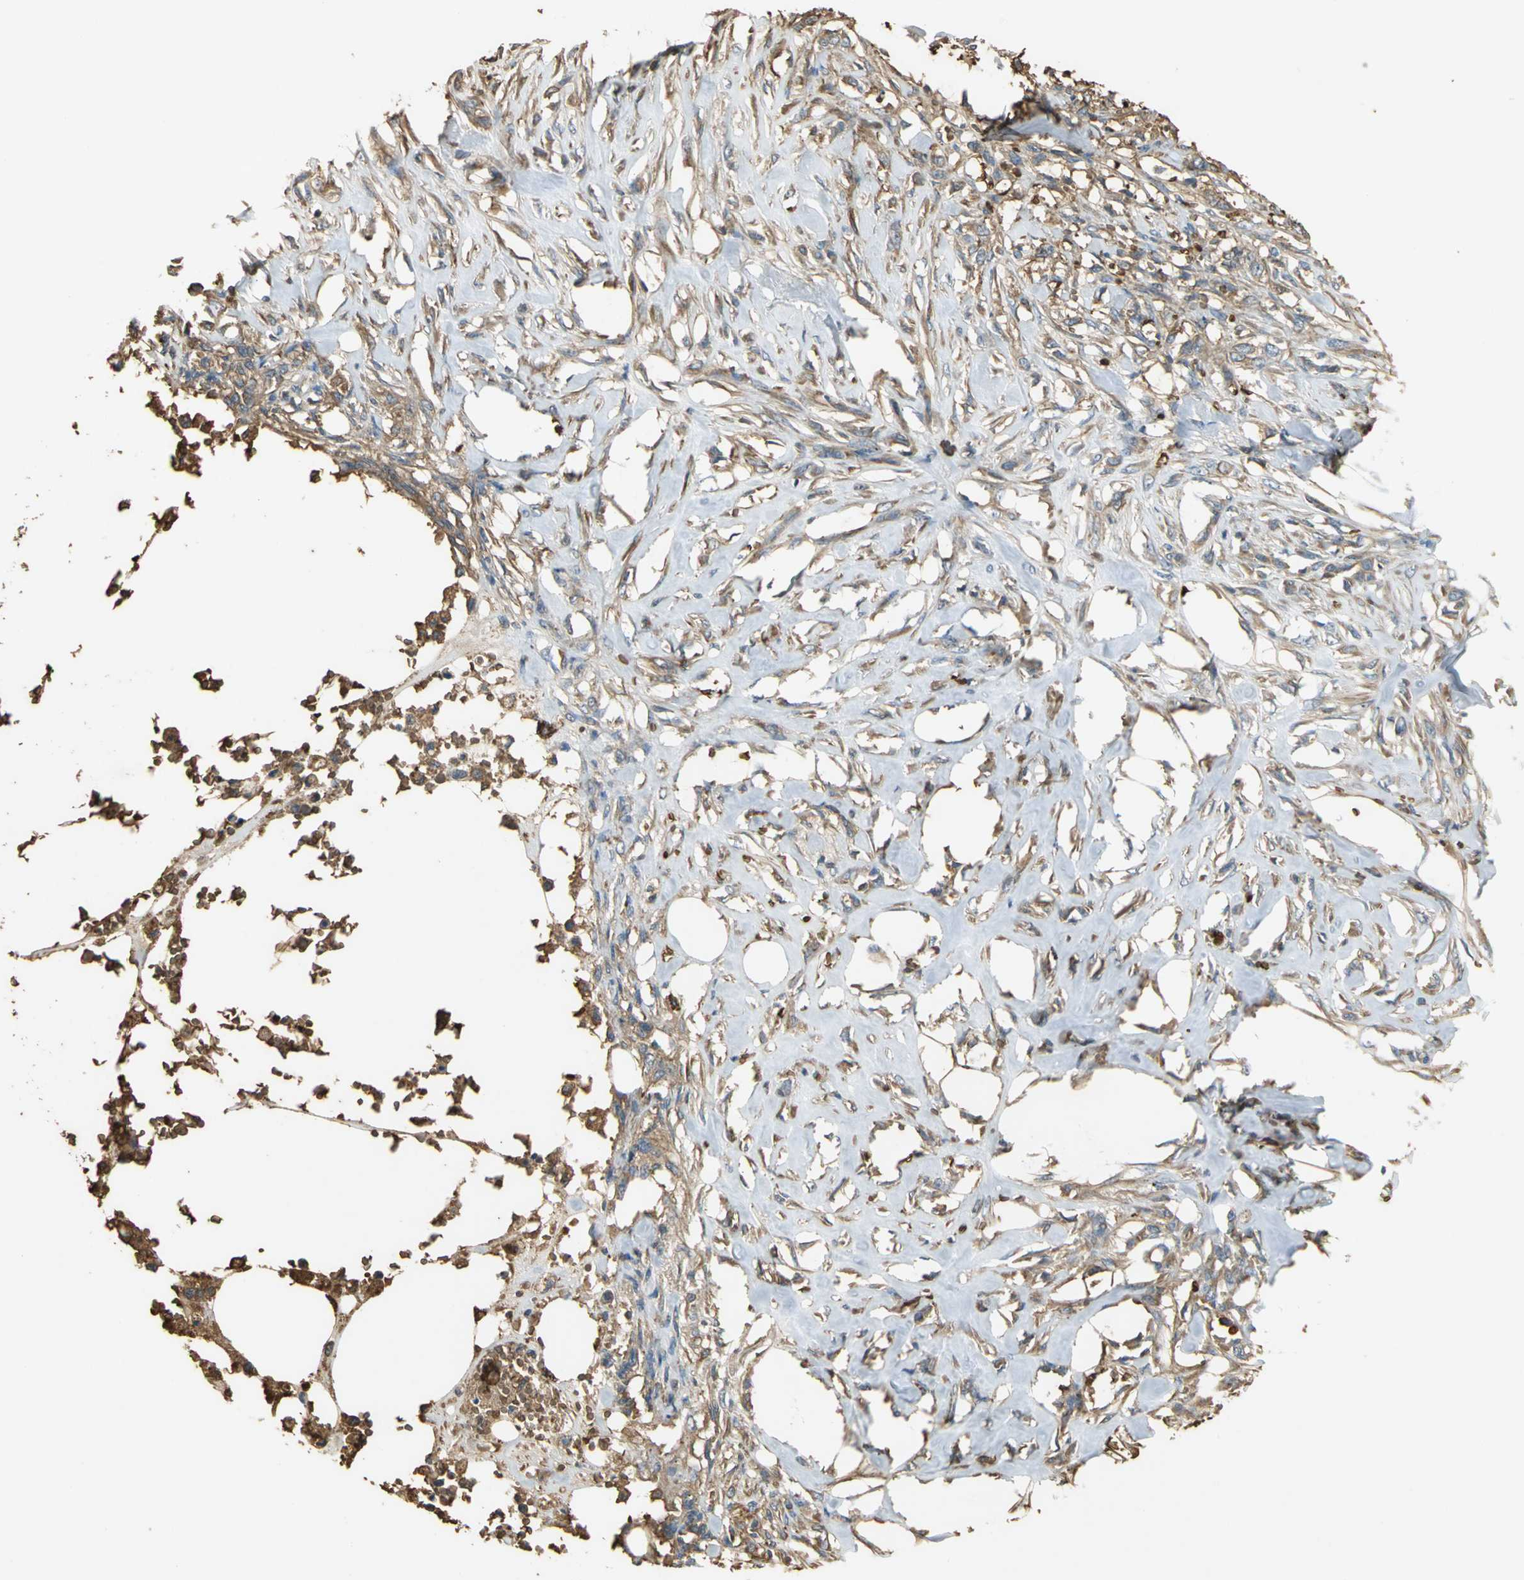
{"staining": {"intensity": "moderate", "quantity": ">75%", "location": "cytoplasmic/membranous"}, "tissue": "skin cancer", "cell_type": "Tumor cells", "image_type": "cancer", "snomed": [{"axis": "morphology", "description": "Normal tissue, NOS"}, {"axis": "morphology", "description": "Squamous cell carcinoma, NOS"}, {"axis": "topography", "description": "Skin"}], "caption": "This micrograph demonstrates immunohistochemistry (IHC) staining of skin cancer, with medium moderate cytoplasmic/membranous expression in approximately >75% of tumor cells.", "gene": "TREM1", "patient": {"sex": "female", "age": 59}}